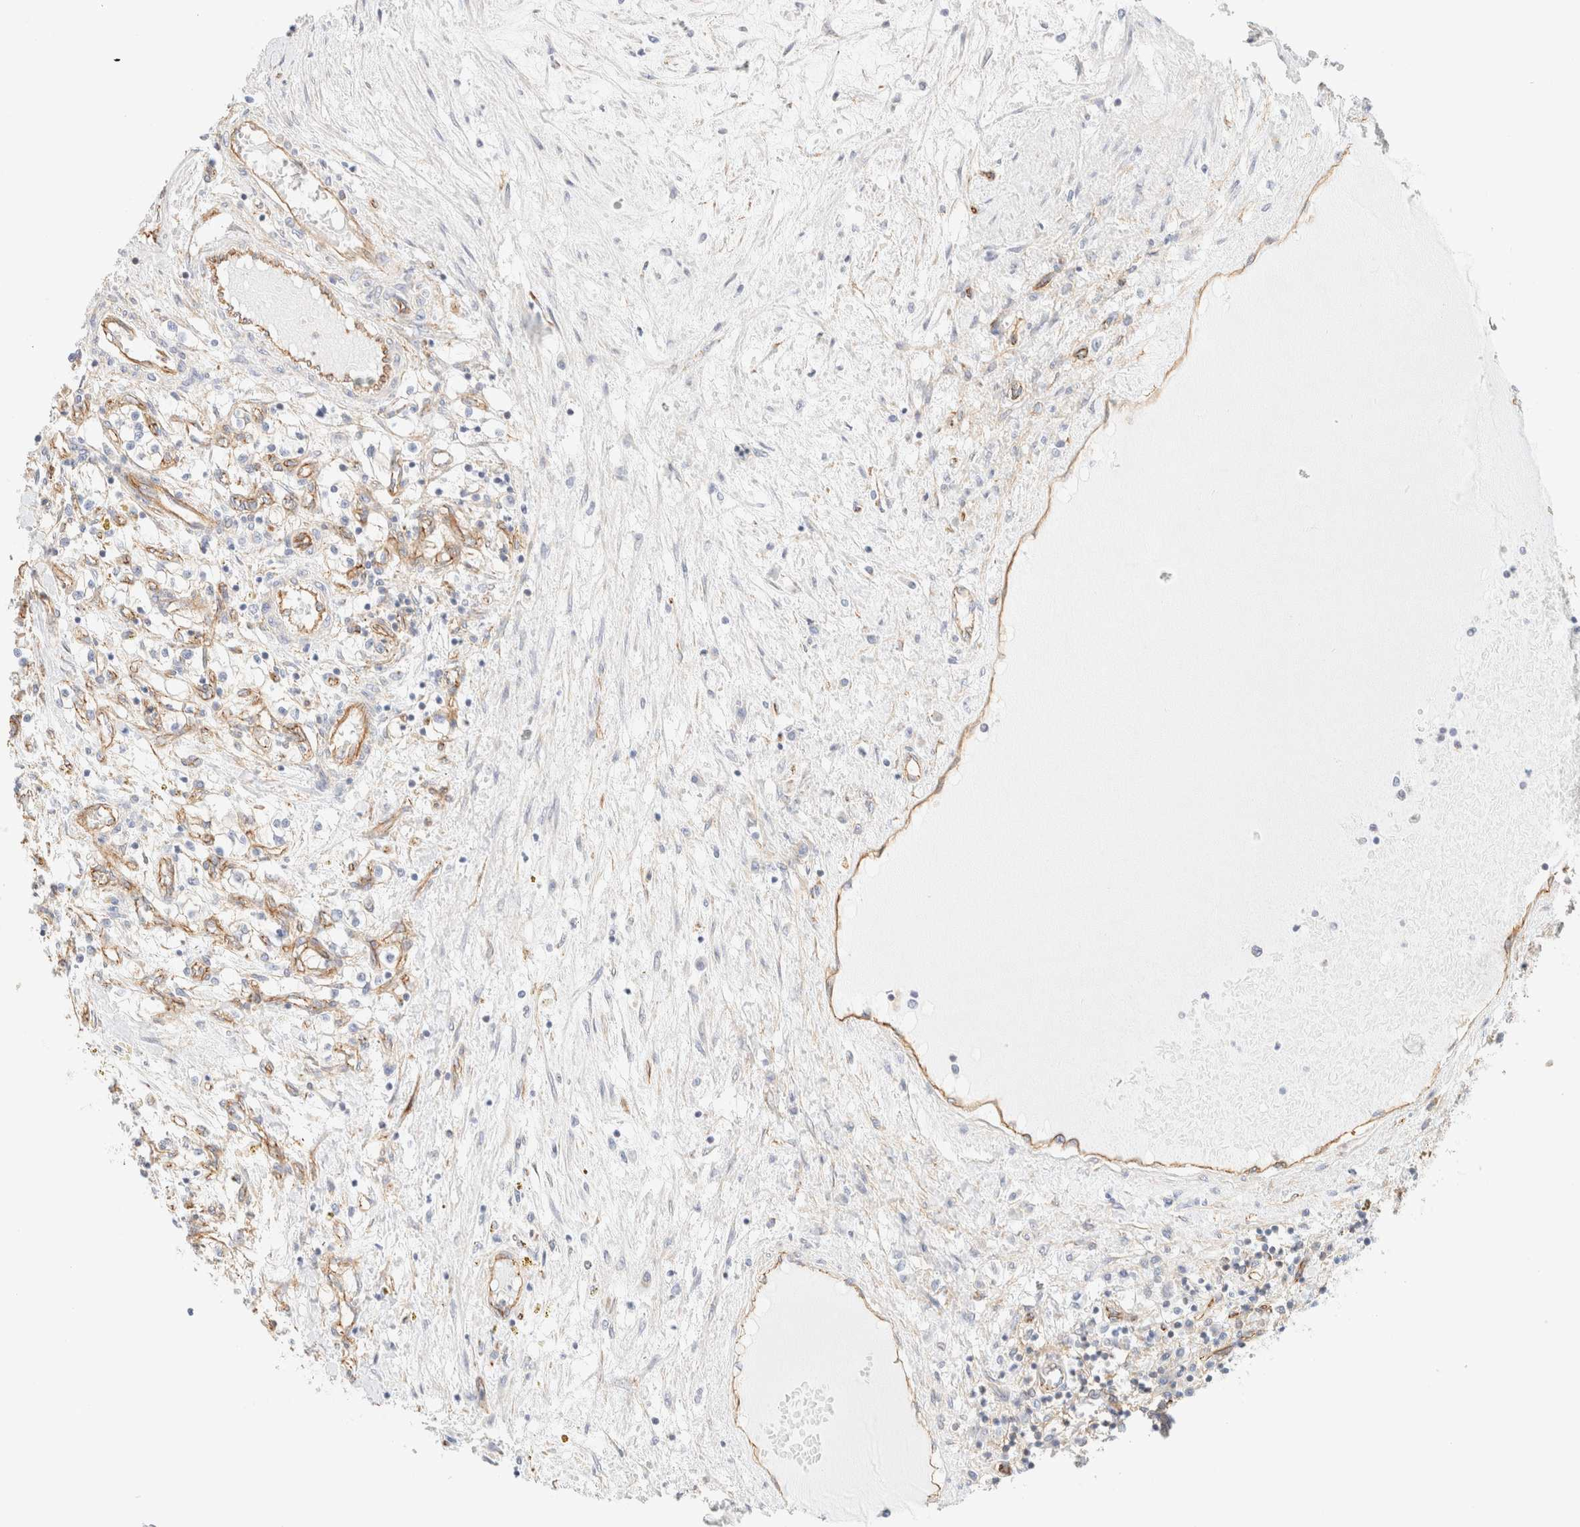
{"staining": {"intensity": "weak", "quantity": "<25%", "location": "cytoplasmic/membranous"}, "tissue": "renal cancer", "cell_type": "Tumor cells", "image_type": "cancer", "snomed": [{"axis": "morphology", "description": "Adenocarcinoma, NOS"}, {"axis": "topography", "description": "Kidney"}], "caption": "Tumor cells are negative for brown protein staining in renal cancer.", "gene": "CYB5R4", "patient": {"sex": "male", "age": 68}}